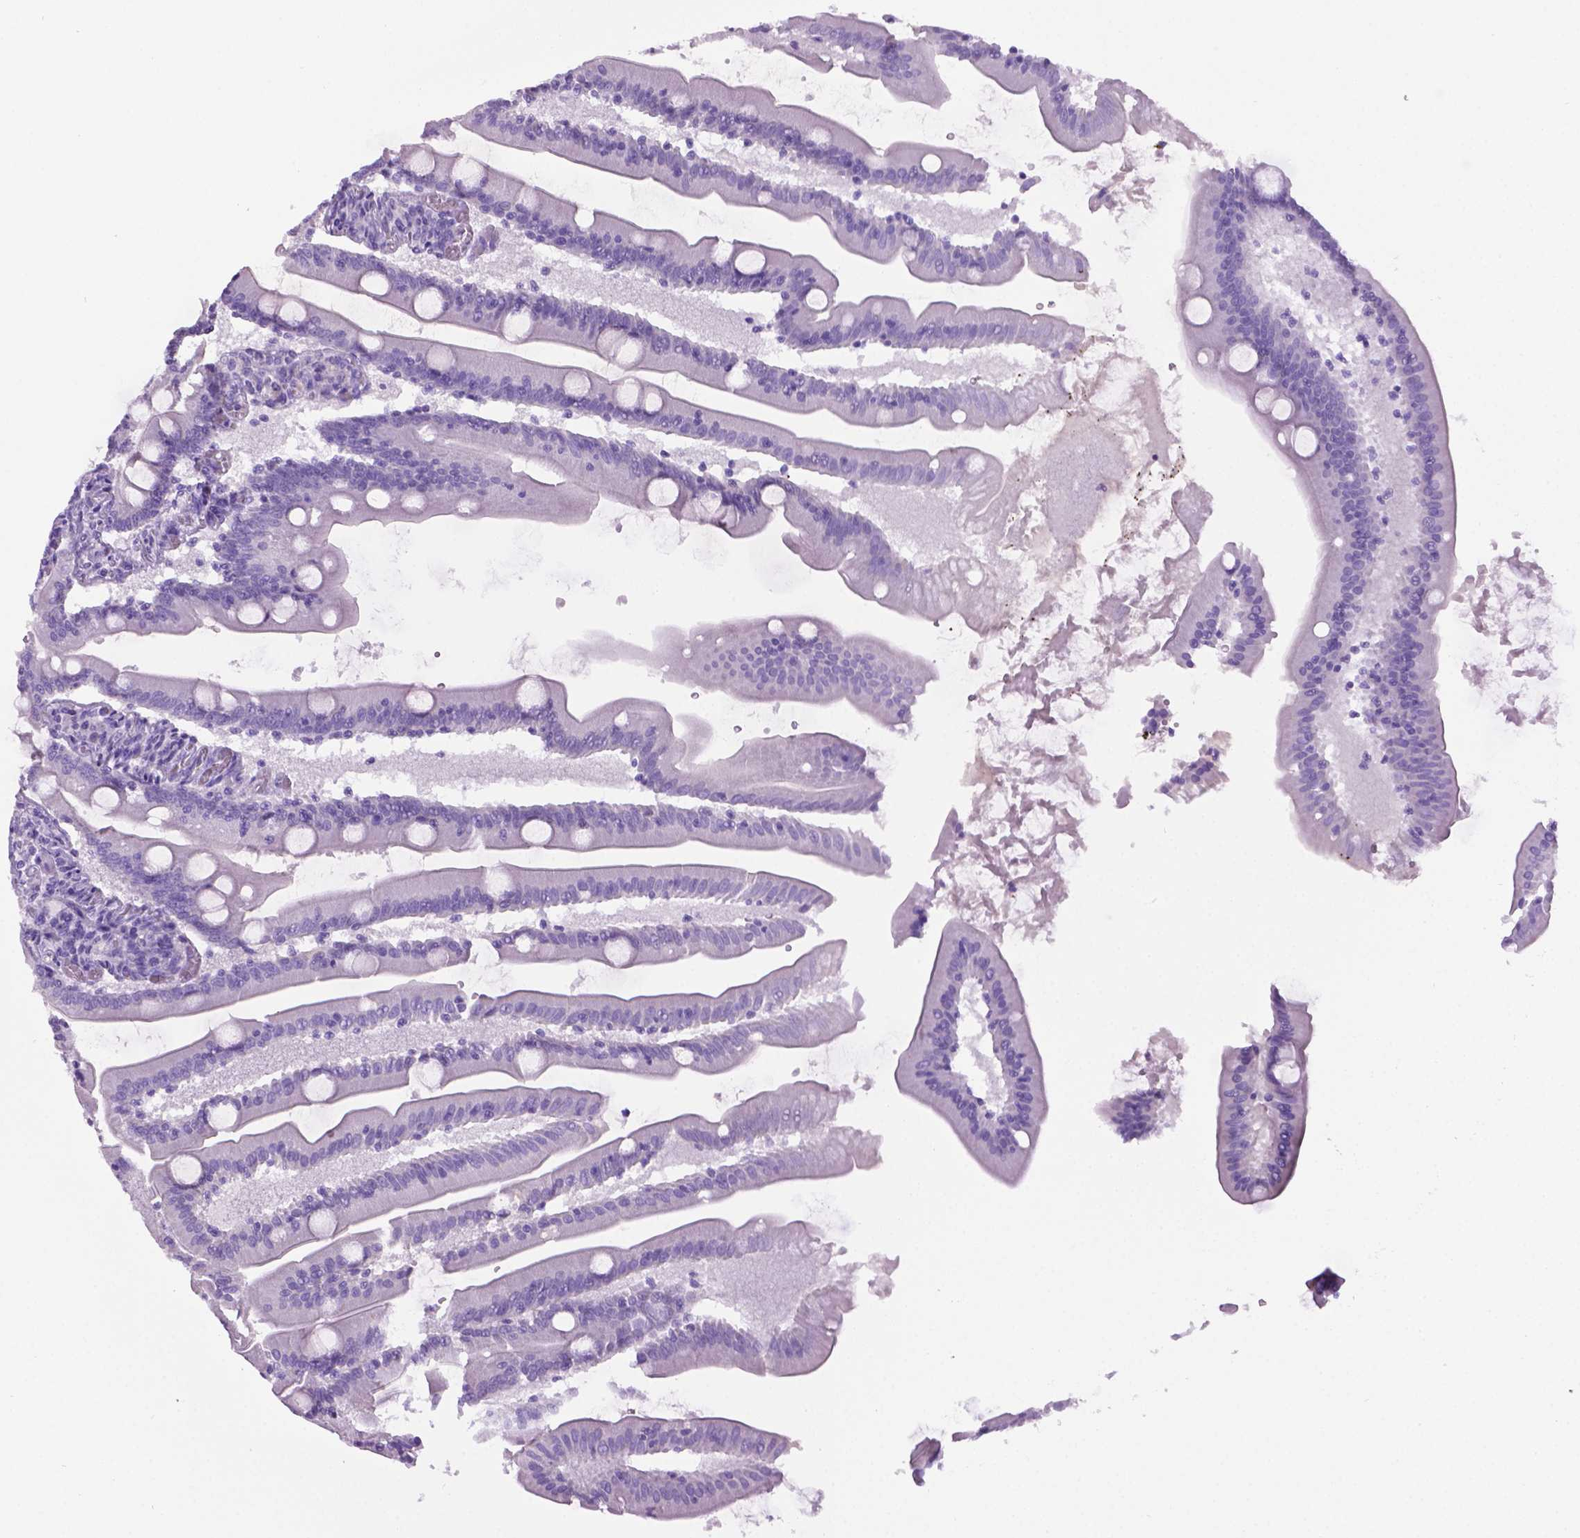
{"staining": {"intensity": "negative", "quantity": "none", "location": "none"}, "tissue": "small intestine", "cell_type": "Glandular cells", "image_type": "normal", "snomed": [{"axis": "morphology", "description": "Normal tissue, NOS"}, {"axis": "topography", "description": "Small intestine"}], "caption": "Immunohistochemistry of normal human small intestine exhibits no expression in glandular cells. (DAB (3,3'-diaminobenzidine) IHC, high magnification).", "gene": "LELP1", "patient": {"sex": "male", "age": 37}}